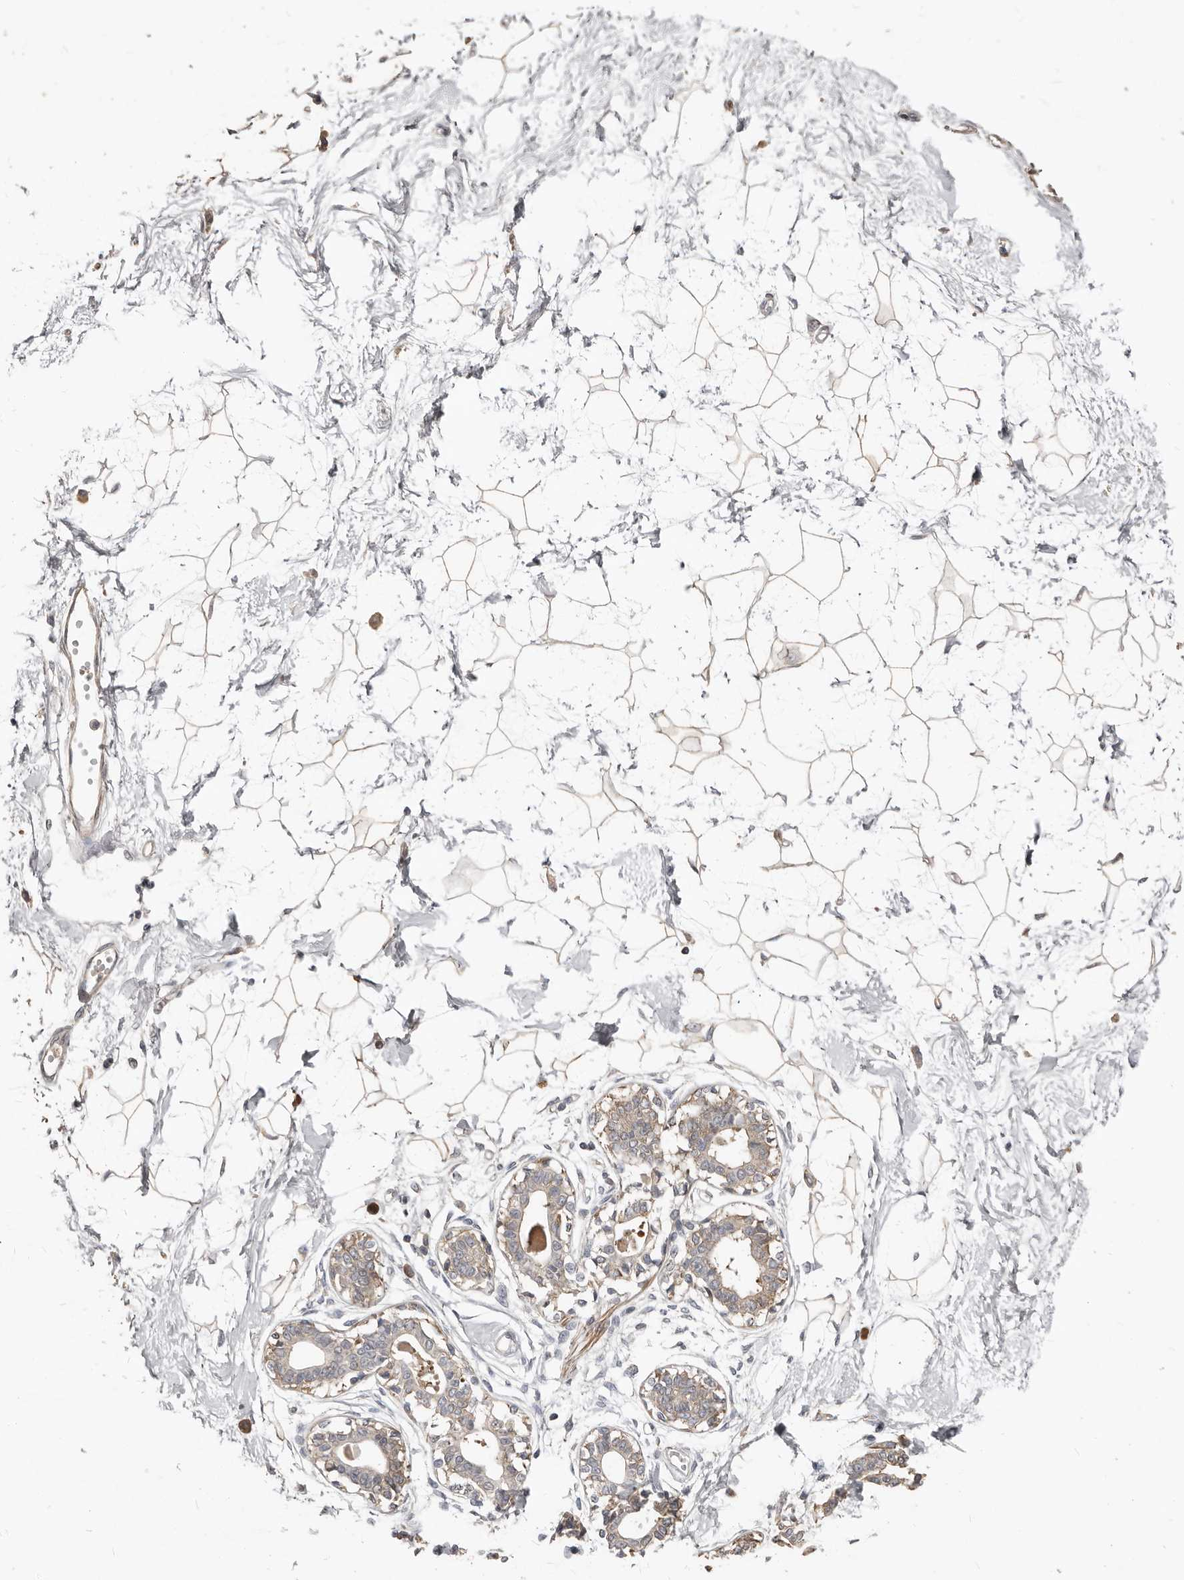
{"staining": {"intensity": "moderate", "quantity": ">75%", "location": "cytoplasmic/membranous"}, "tissue": "breast", "cell_type": "Adipocytes", "image_type": "normal", "snomed": [{"axis": "morphology", "description": "Normal tissue, NOS"}, {"axis": "topography", "description": "Breast"}], "caption": "Normal breast exhibits moderate cytoplasmic/membranous staining in about >75% of adipocytes, visualized by immunohistochemistry.", "gene": "AKNAD1", "patient": {"sex": "female", "age": 45}}